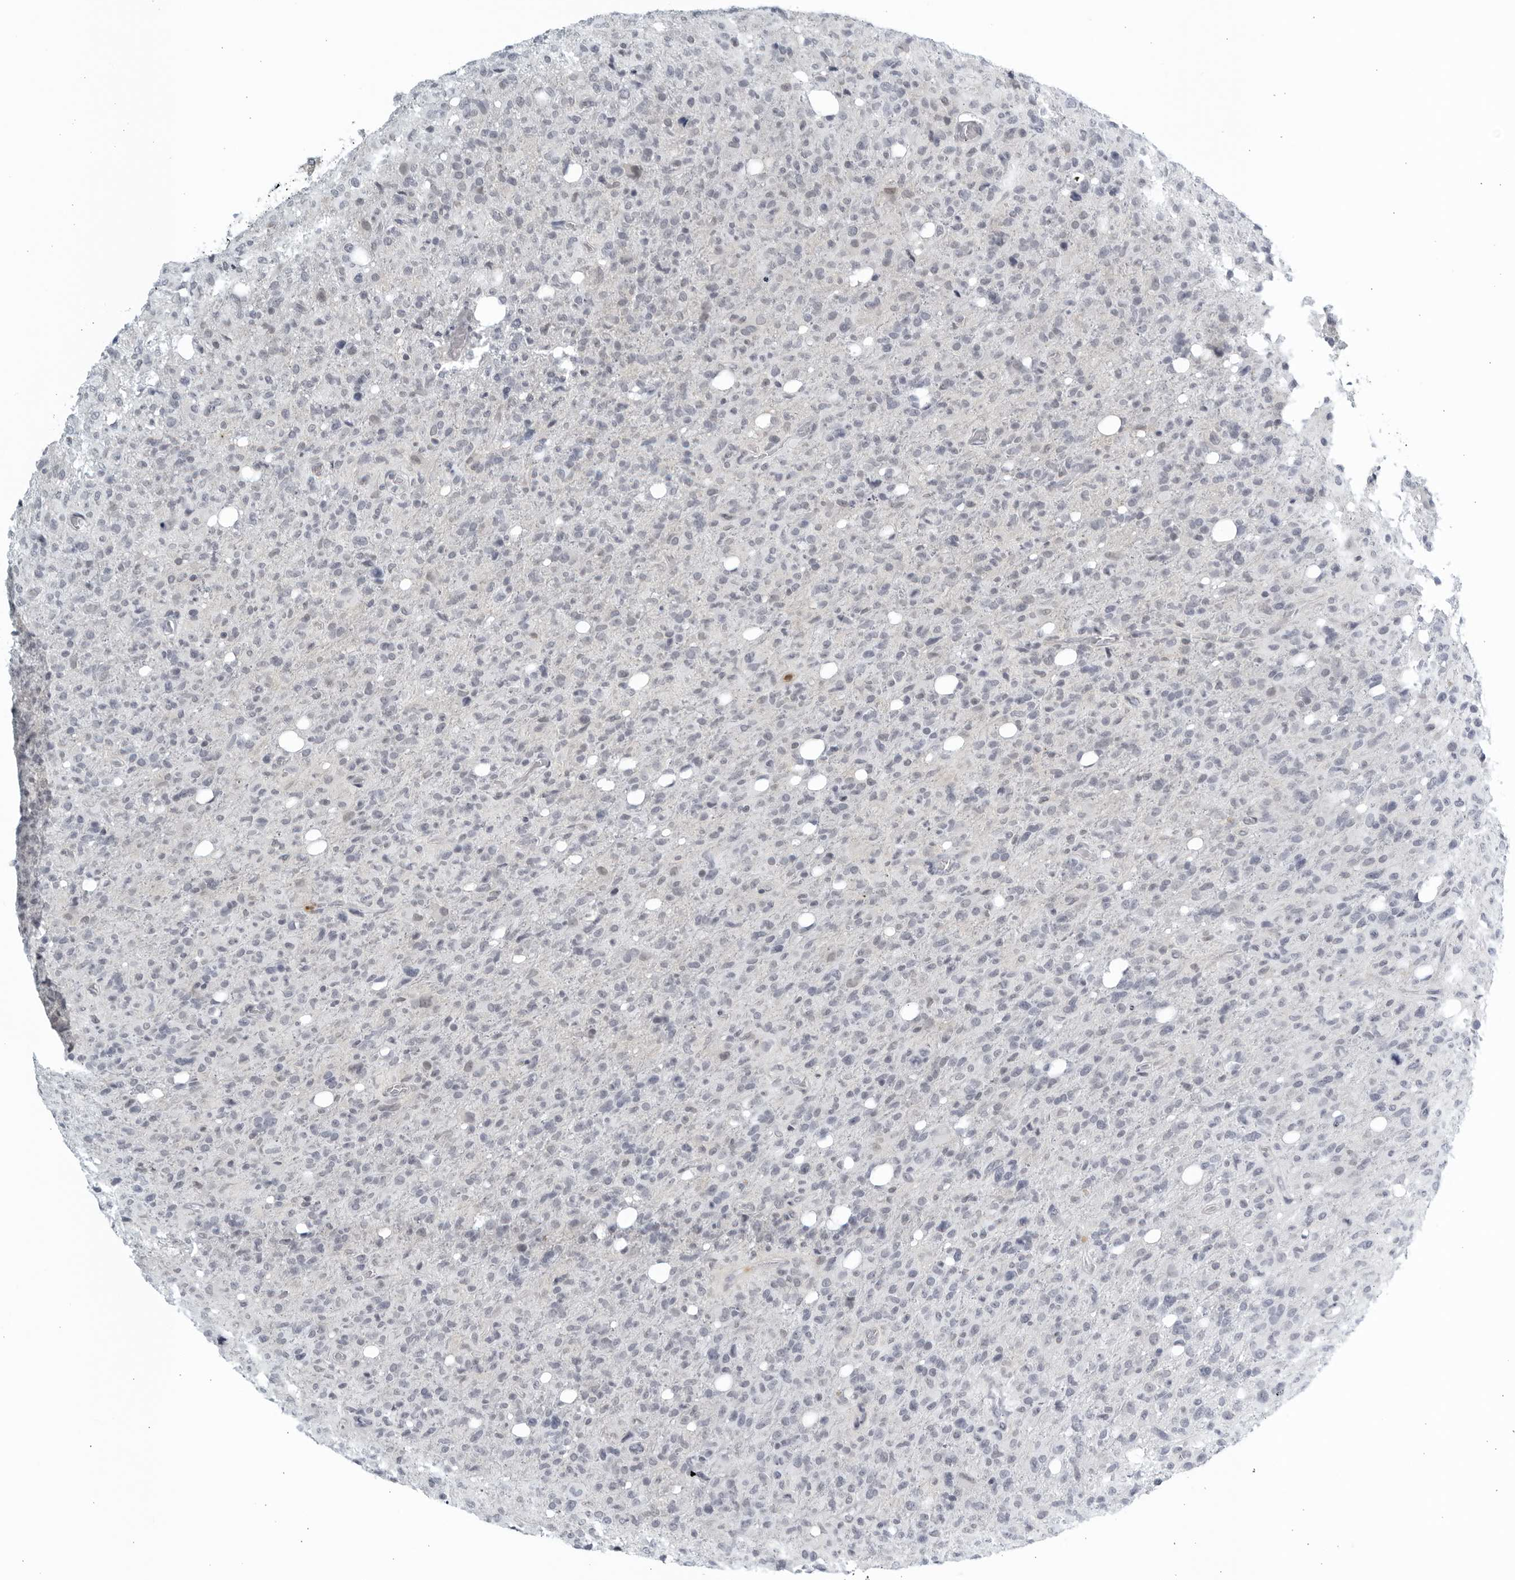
{"staining": {"intensity": "negative", "quantity": "none", "location": "none"}, "tissue": "glioma", "cell_type": "Tumor cells", "image_type": "cancer", "snomed": [{"axis": "morphology", "description": "Glioma, malignant, High grade"}, {"axis": "topography", "description": "Brain"}], "caption": "A high-resolution image shows immunohistochemistry (IHC) staining of malignant glioma (high-grade), which displays no significant staining in tumor cells.", "gene": "KLK7", "patient": {"sex": "female", "age": 57}}